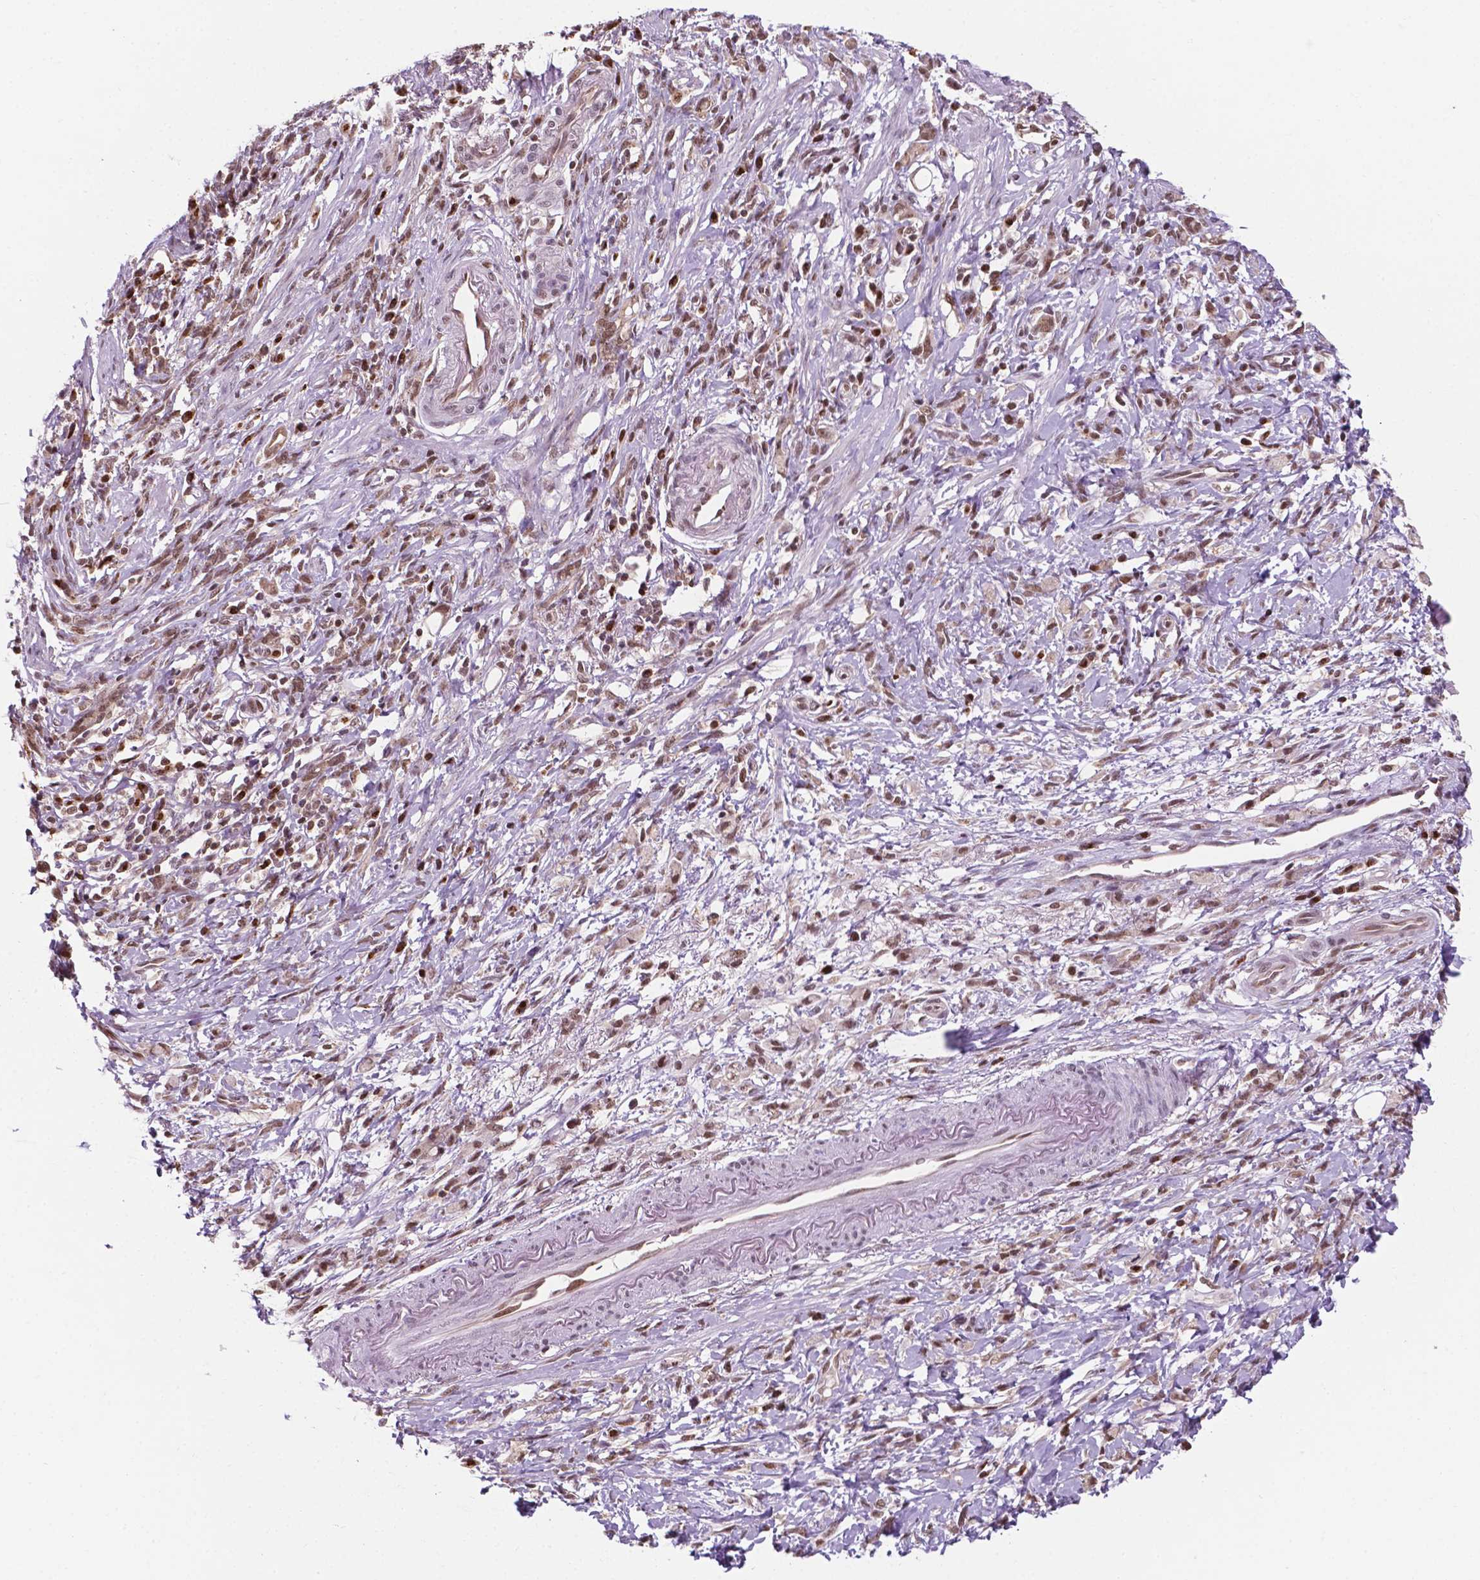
{"staining": {"intensity": "moderate", "quantity": ">75%", "location": "nuclear"}, "tissue": "stomach cancer", "cell_type": "Tumor cells", "image_type": "cancer", "snomed": [{"axis": "morphology", "description": "Adenocarcinoma, NOS"}, {"axis": "topography", "description": "Stomach"}], "caption": "Moderate nuclear protein expression is appreciated in about >75% of tumor cells in stomach cancer (adenocarcinoma).", "gene": "PER2", "patient": {"sex": "female", "age": 84}}